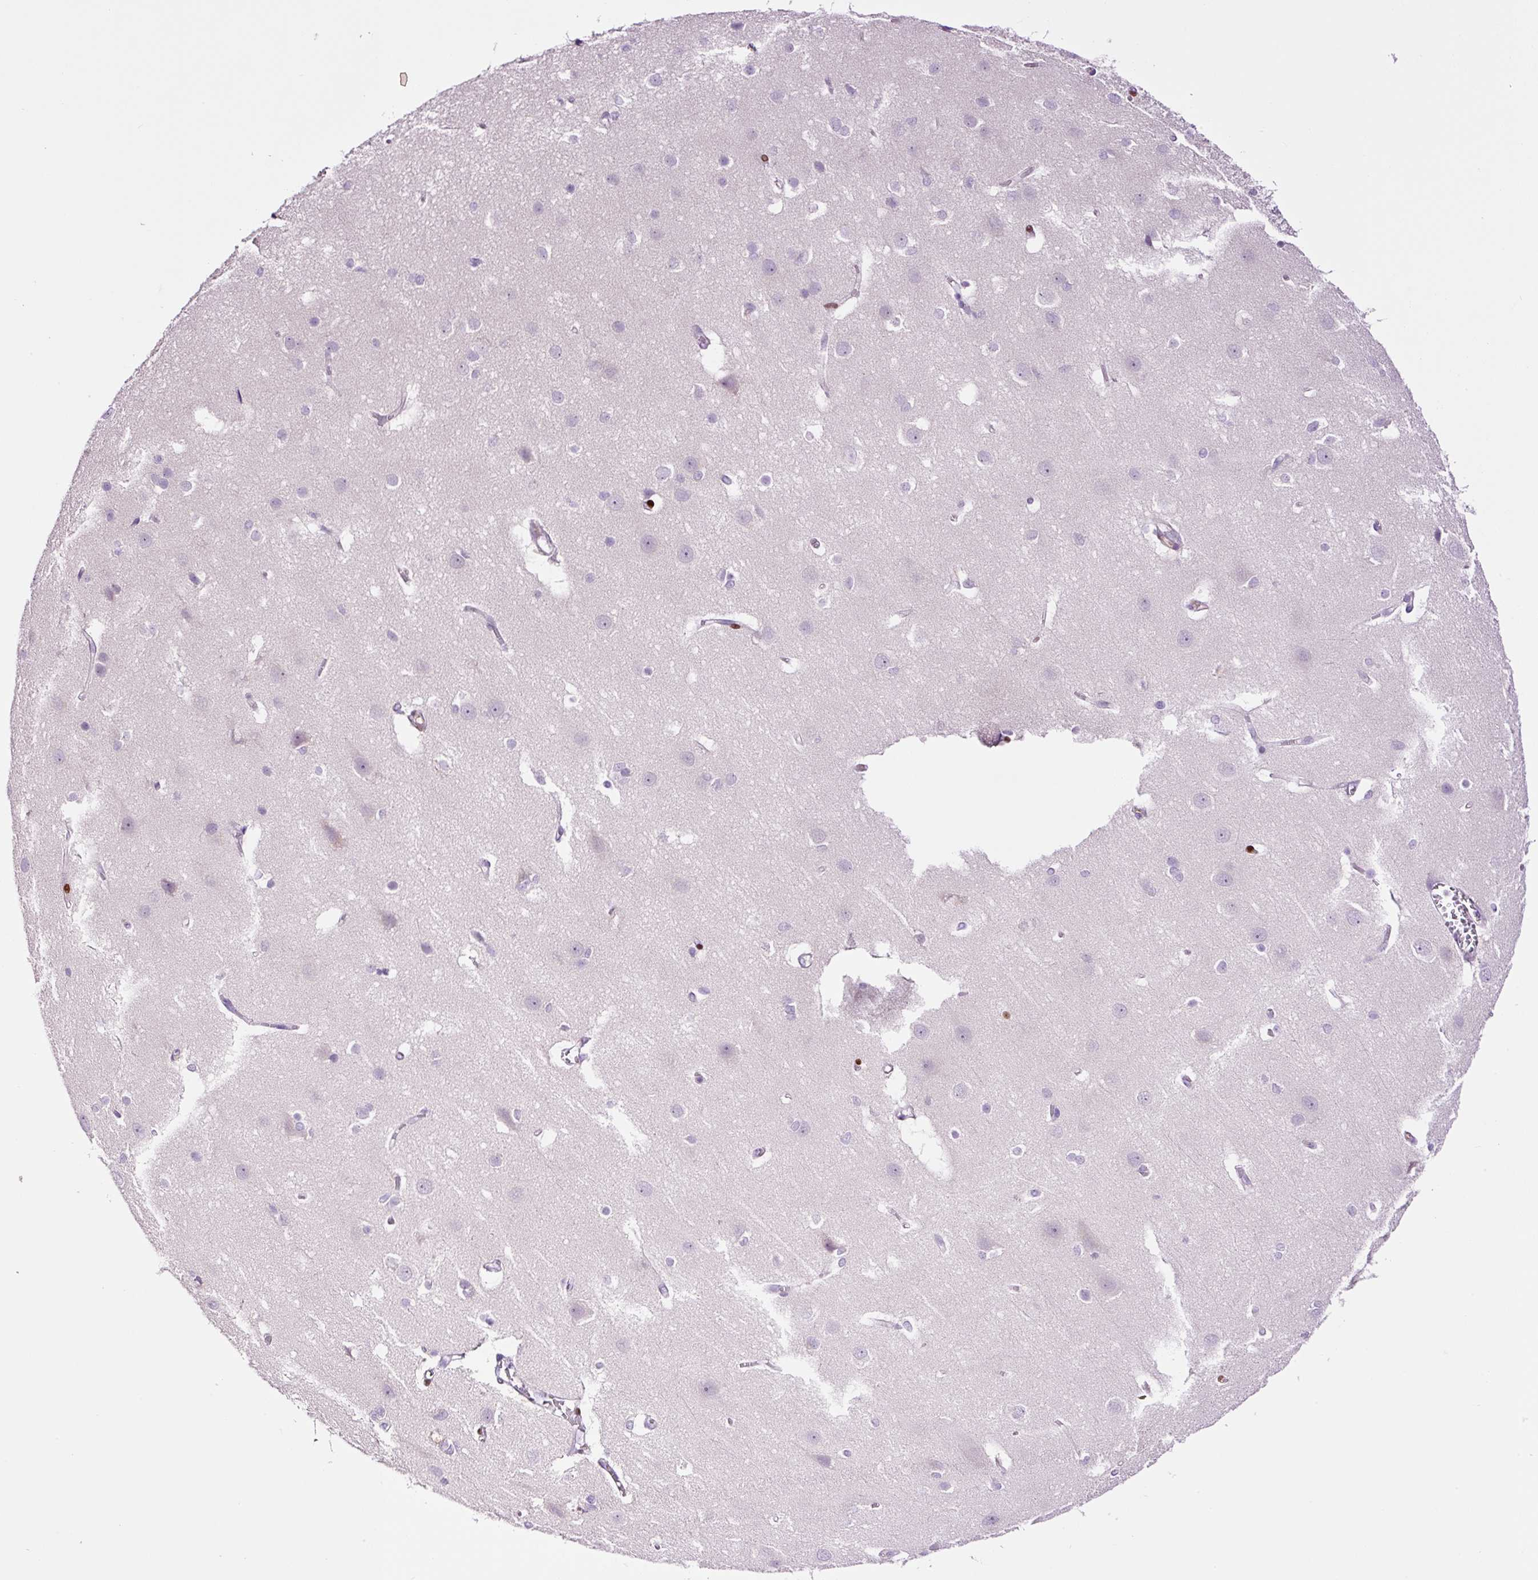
{"staining": {"intensity": "negative", "quantity": "none", "location": "none"}, "tissue": "cerebral cortex", "cell_type": "Endothelial cells", "image_type": "normal", "snomed": [{"axis": "morphology", "description": "Normal tissue, NOS"}, {"axis": "topography", "description": "Cerebral cortex"}], "caption": "A histopathology image of cerebral cortex stained for a protein demonstrates no brown staining in endothelial cells. (Immunohistochemistry, brightfield microscopy, high magnification).", "gene": "DPPA4", "patient": {"sex": "male", "age": 37}}